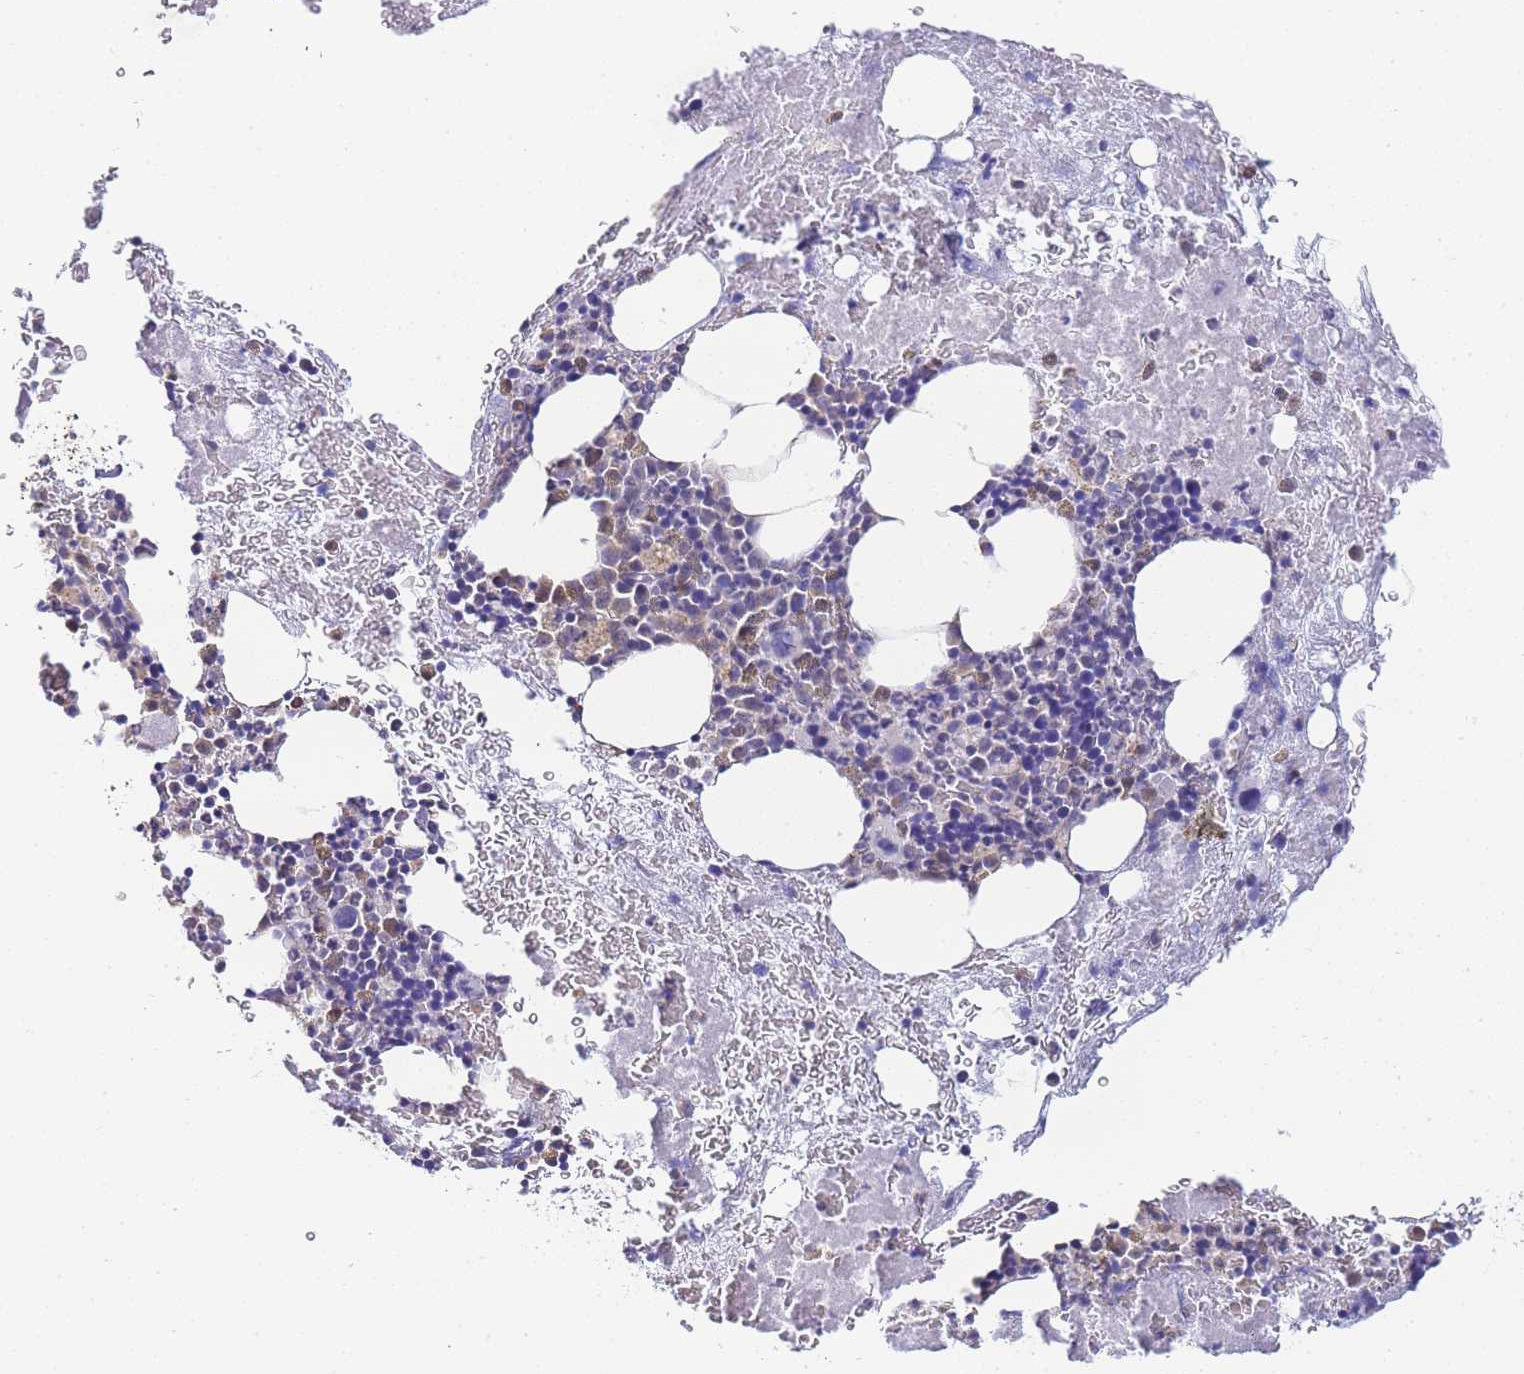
{"staining": {"intensity": "weak", "quantity": "<25%", "location": "cytoplasmic/membranous"}, "tissue": "bone marrow", "cell_type": "Hematopoietic cells", "image_type": "normal", "snomed": [{"axis": "morphology", "description": "Normal tissue, NOS"}, {"axis": "topography", "description": "Bone marrow"}], "caption": "A high-resolution photomicrograph shows IHC staining of normal bone marrow, which demonstrates no significant expression in hematopoietic cells.", "gene": "PDCD7", "patient": {"sex": "male", "age": 53}}